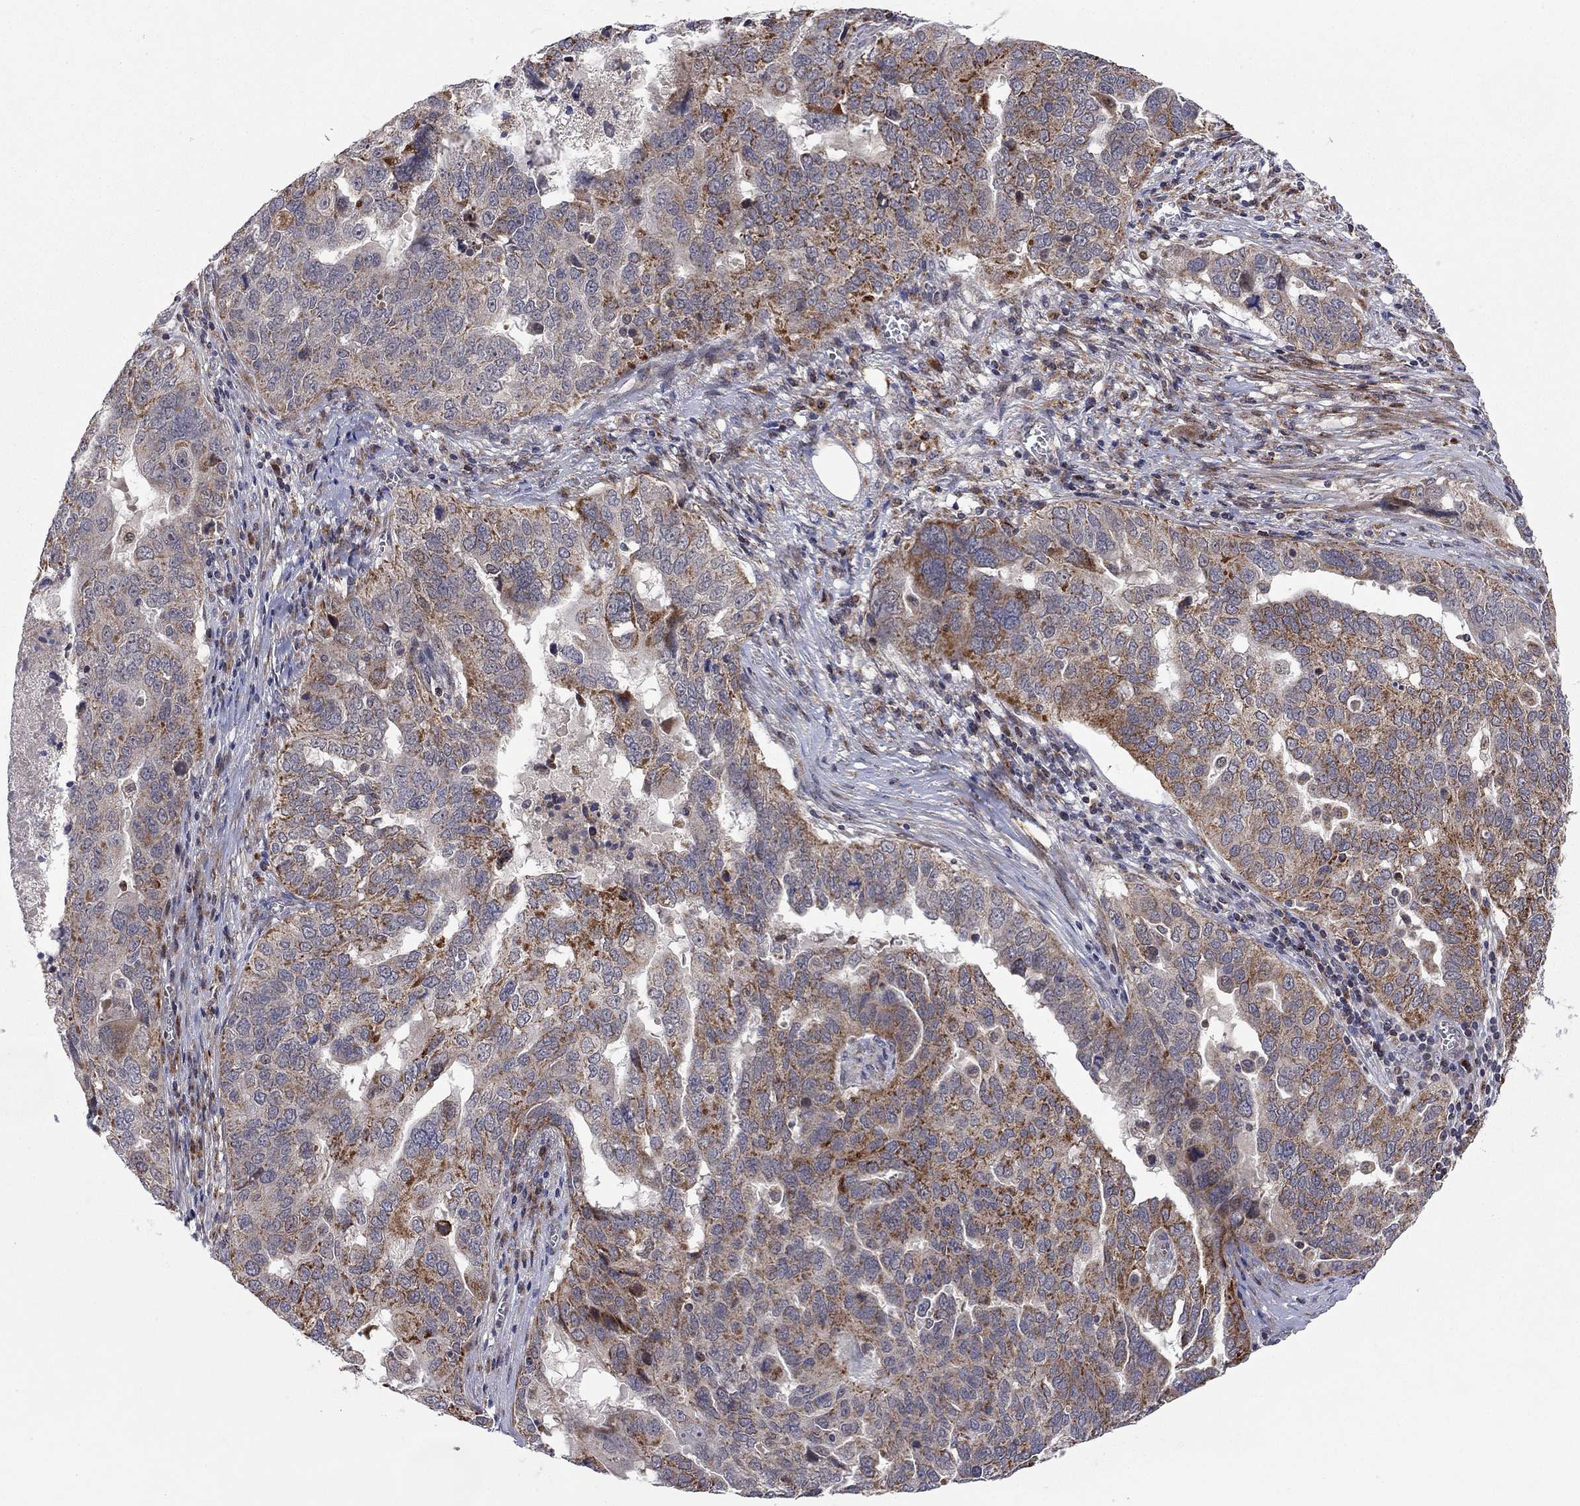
{"staining": {"intensity": "moderate", "quantity": "<25%", "location": "cytoplasmic/membranous"}, "tissue": "ovarian cancer", "cell_type": "Tumor cells", "image_type": "cancer", "snomed": [{"axis": "morphology", "description": "Carcinoma, endometroid"}, {"axis": "topography", "description": "Soft tissue"}, {"axis": "topography", "description": "Ovary"}], "caption": "Ovarian cancer stained with a protein marker exhibits moderate staining in tumor cells.", "gene": "IDS", "patient": {"sex": "female", "age": 52}}